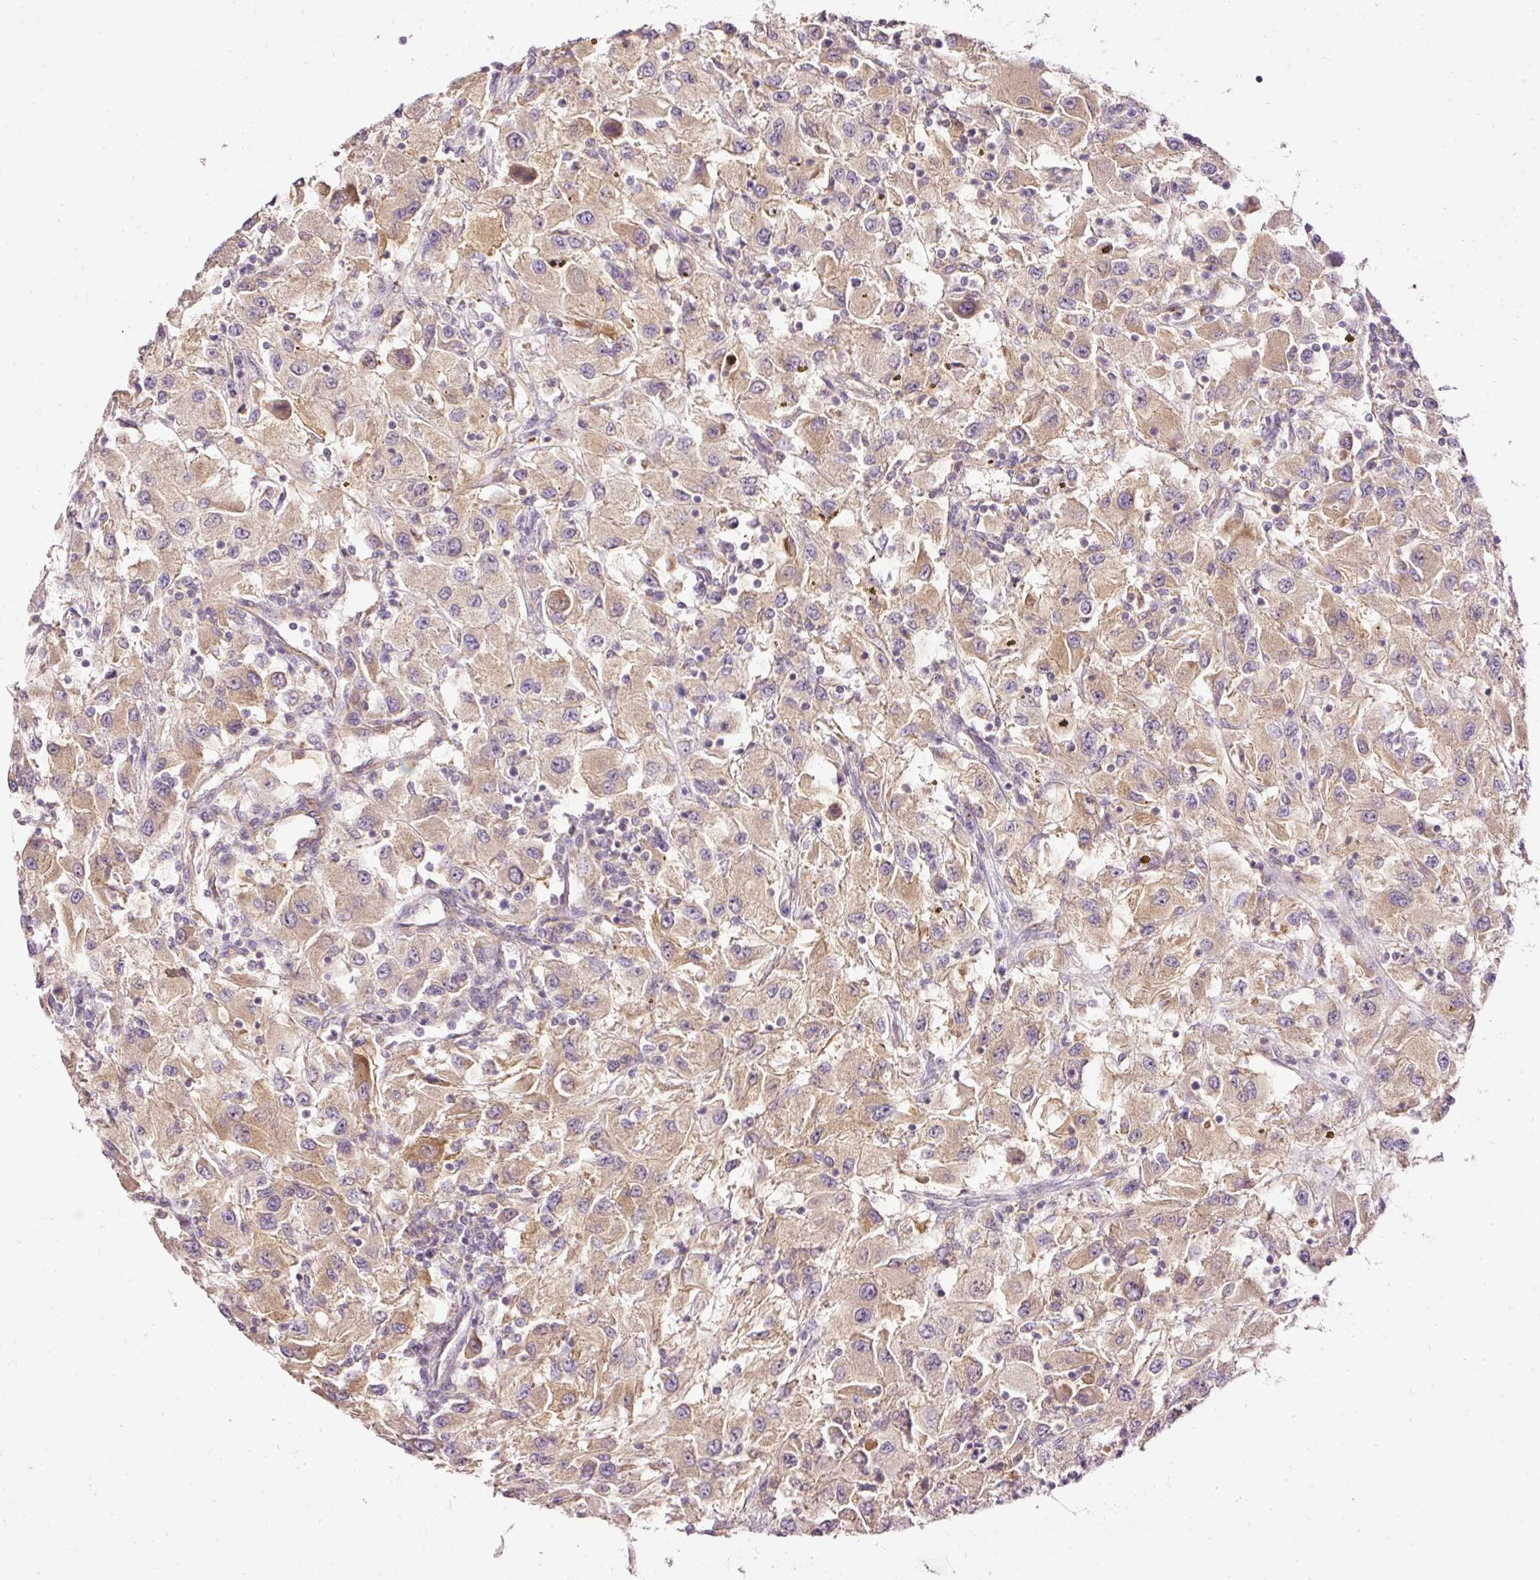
{"staining": {"intensity": "moderate", "quantity": "25%-75%", "location": "cytoplasmic/membranous"}, "tissue": "renal cancer", "cell_type": "Tumor cells", "image_type": "cancer", "snomed": [{"axis": "morphology", "description": "Adenocarcinoma, NOS"}, {"axis": "topography", "description": "Kidney"}], "caption": "Brown immunohistochemical staining in human adenocarcinoma (renal) exhibits moderate cytoplasmic/membranous positivity in about 25%-75% of tumor cells.", "gene": "ARMH3", "patient": {"sex": "female", "age": 67}}